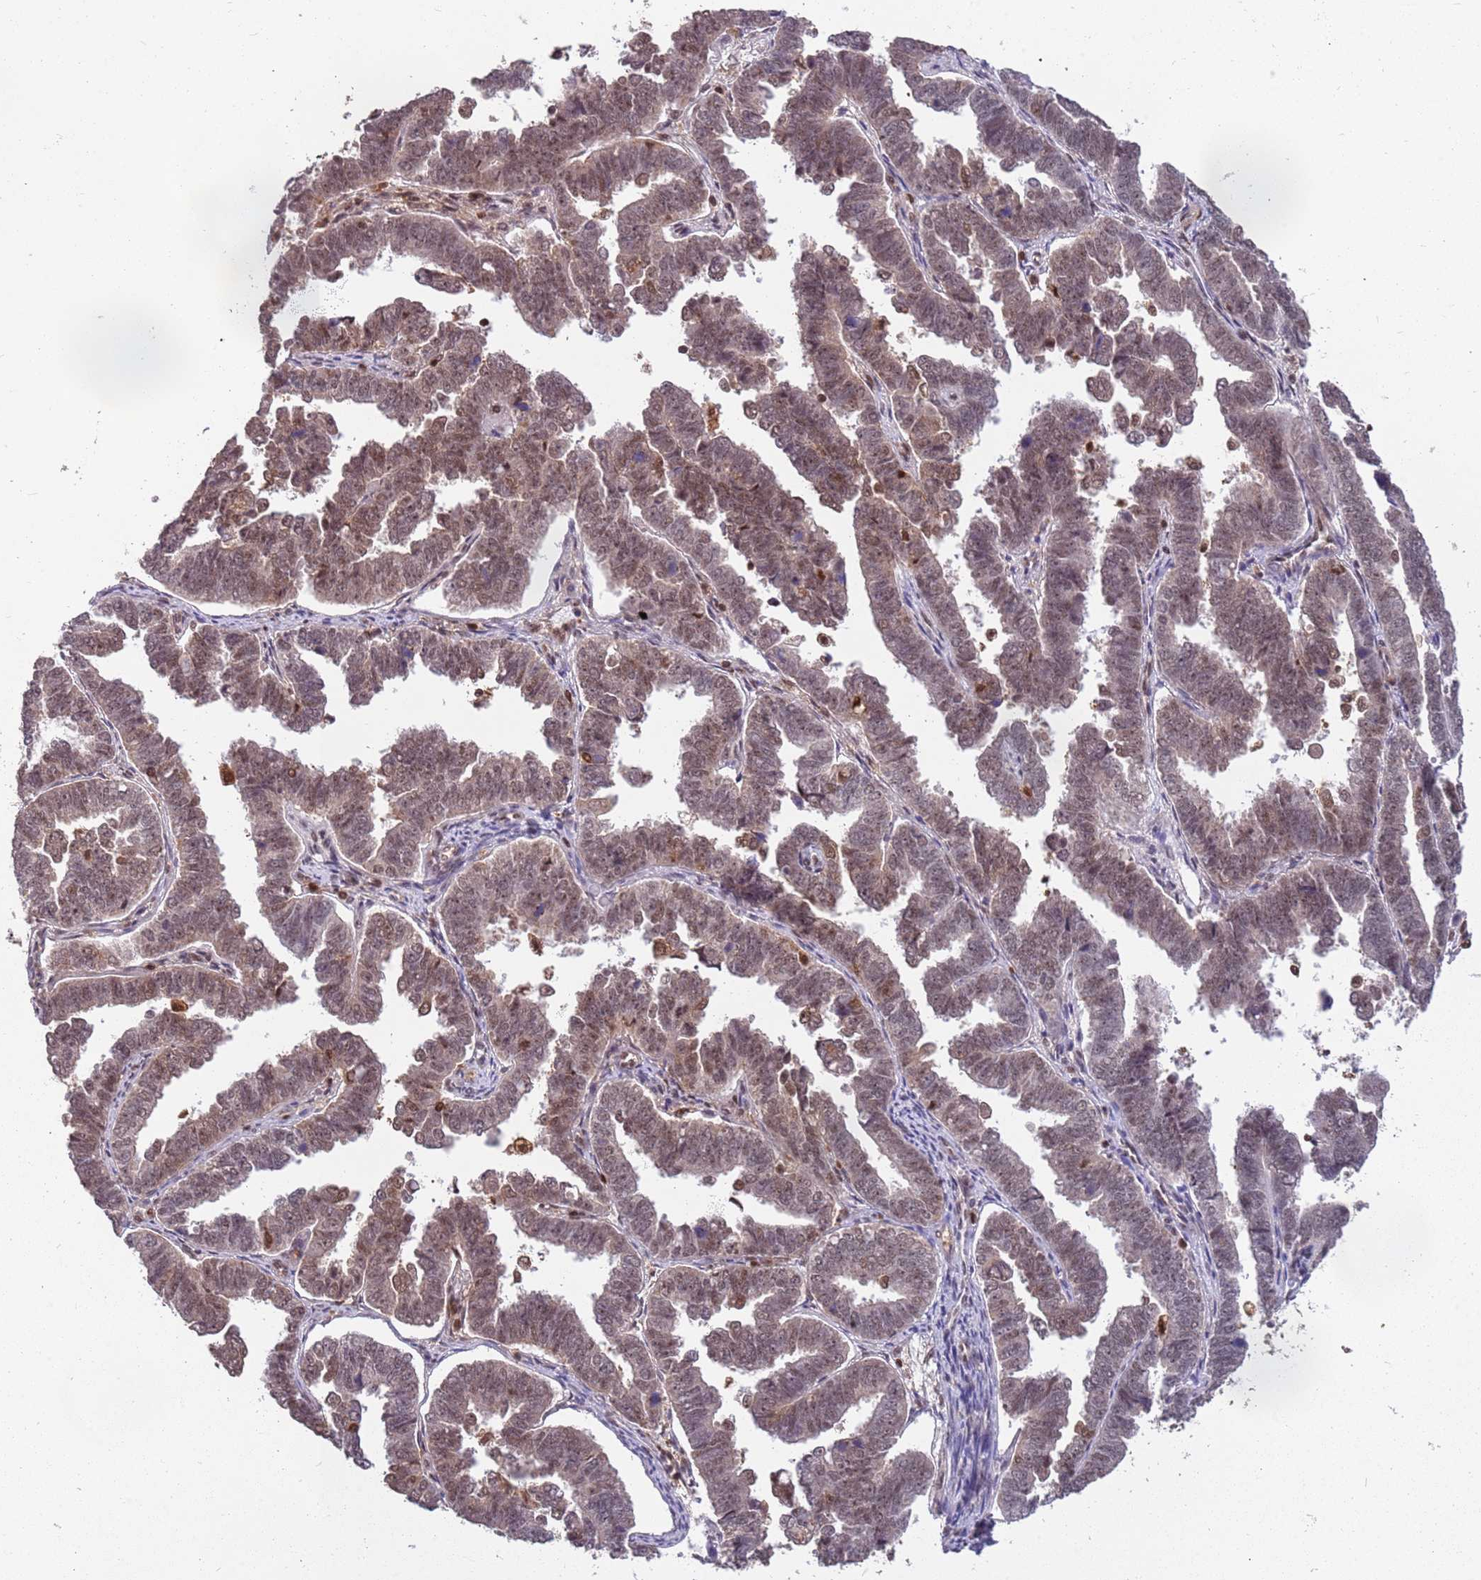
{"staining": {"intensity": "moderate", "quantity": ">75%", "location": "nuclear"}, "tissue": "endometrial cancer", "cell_type": "Tumor cells", "image_type": "cancer", "snomed": [{"axis": "morphology", "description": "Adenocarcinoma, NOS"}, {"axis": "topography", "description": "Endometrium"}], "caption": "High-power microscopy captured an immunohistochemistry photomicrograph of adenocarcinoma (endometrial), revealing moderate nuclear staining in about >75% of tumor cells.", "gene": "GBP2", "patient": {"sex": "female", "age": 75}}